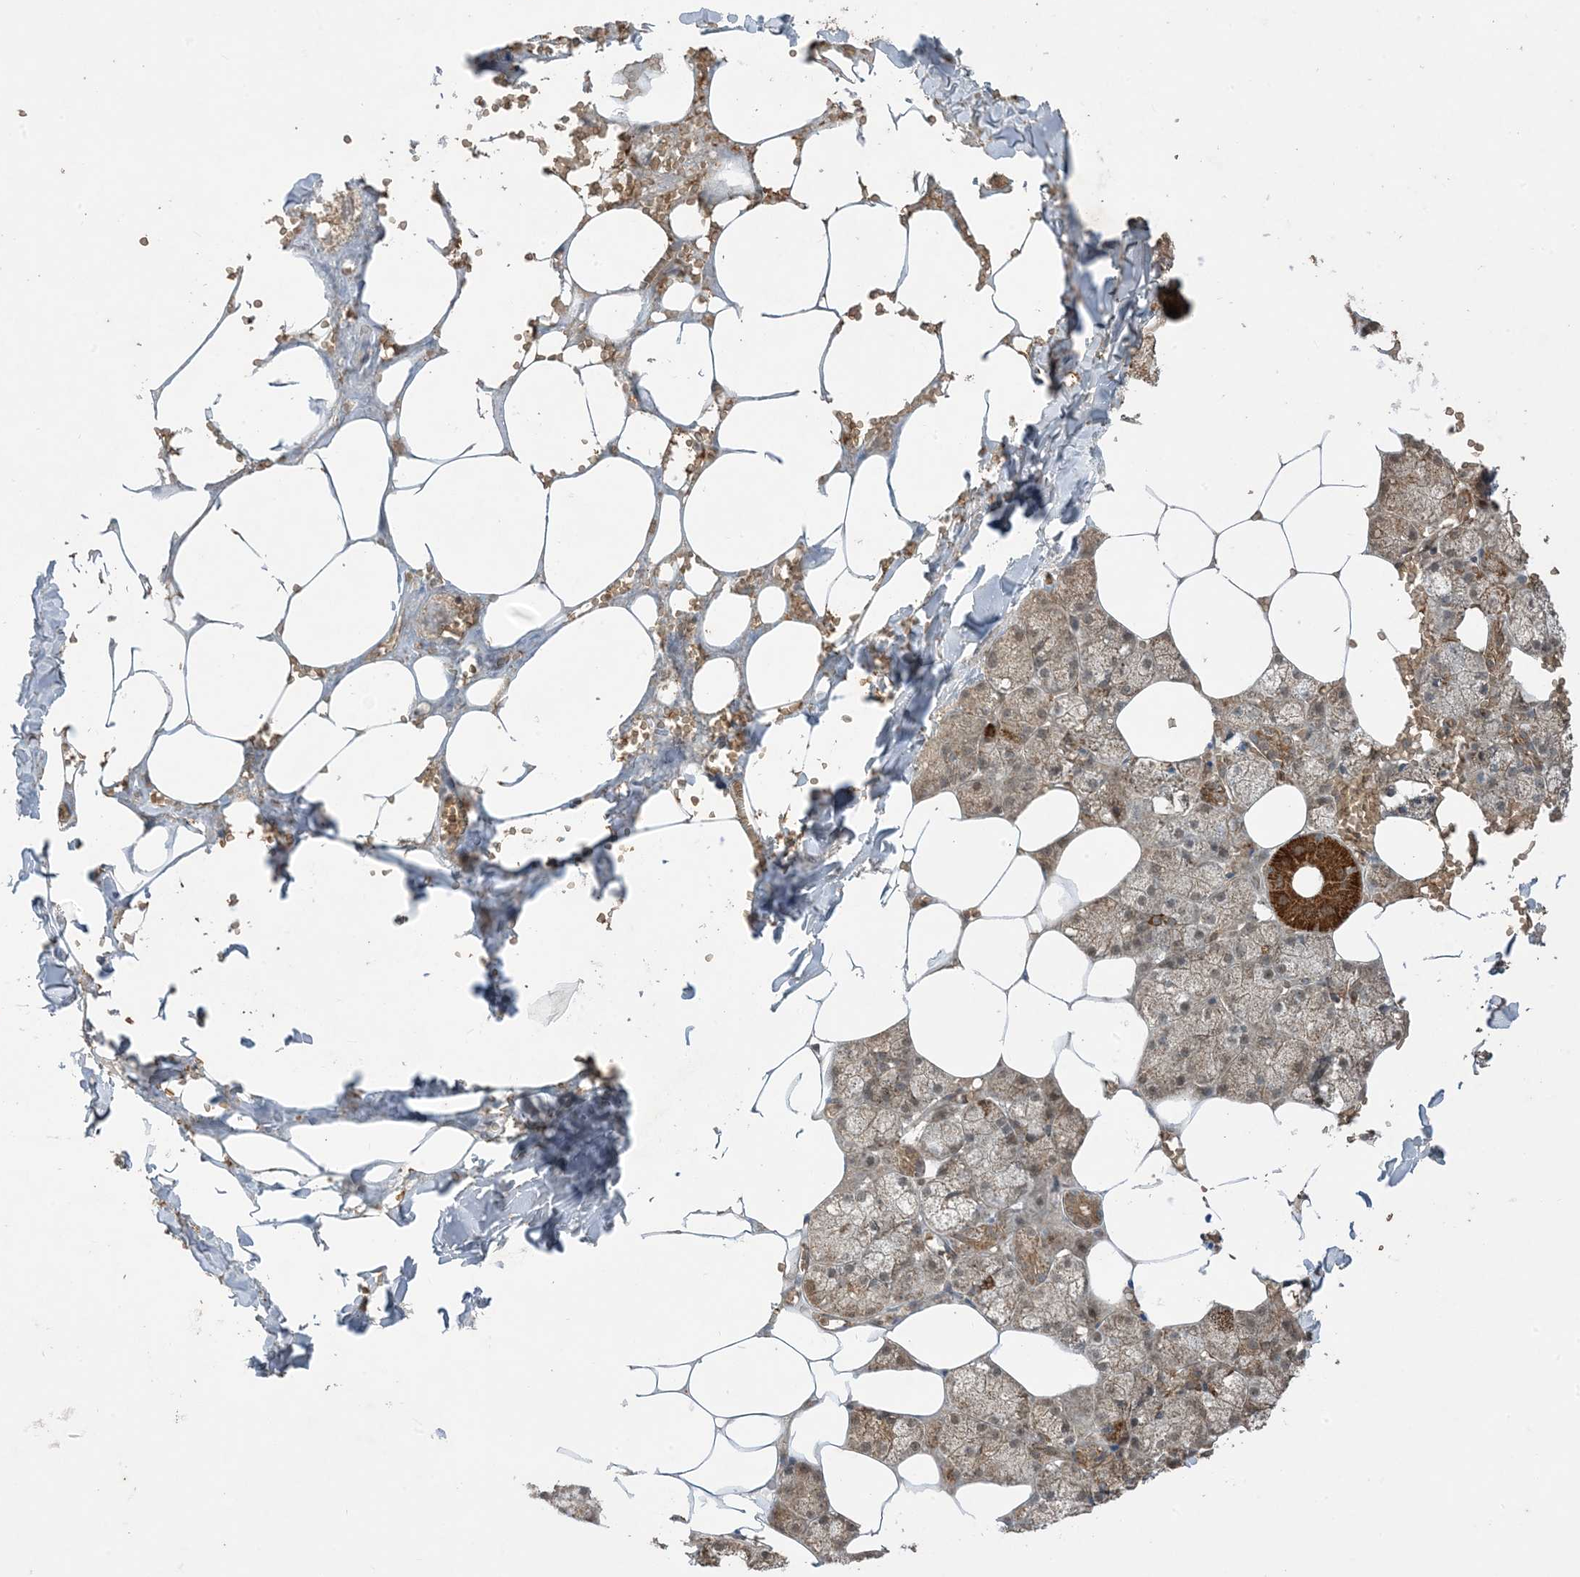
{"staining": {"intensity": "strong", "quantity": "25%-75%", "location": "cytoplasmic/membranous"}, "tissue": "salivary gland", "cell_type": "Glandular cells", "image_type": "normal", "snomed": [{"axis": "morphology", "description": "Normal tissue, NOS"}, {"axis": "topography", "description": "Salivary gland"}], "caption": "Benign salivary gland reveals strong cytoplasmic/membranous positivity in approximately 25%-75% of glandular cells.", "gene": "PUSL1", "patient": {"sex": "male", "age": 62}}